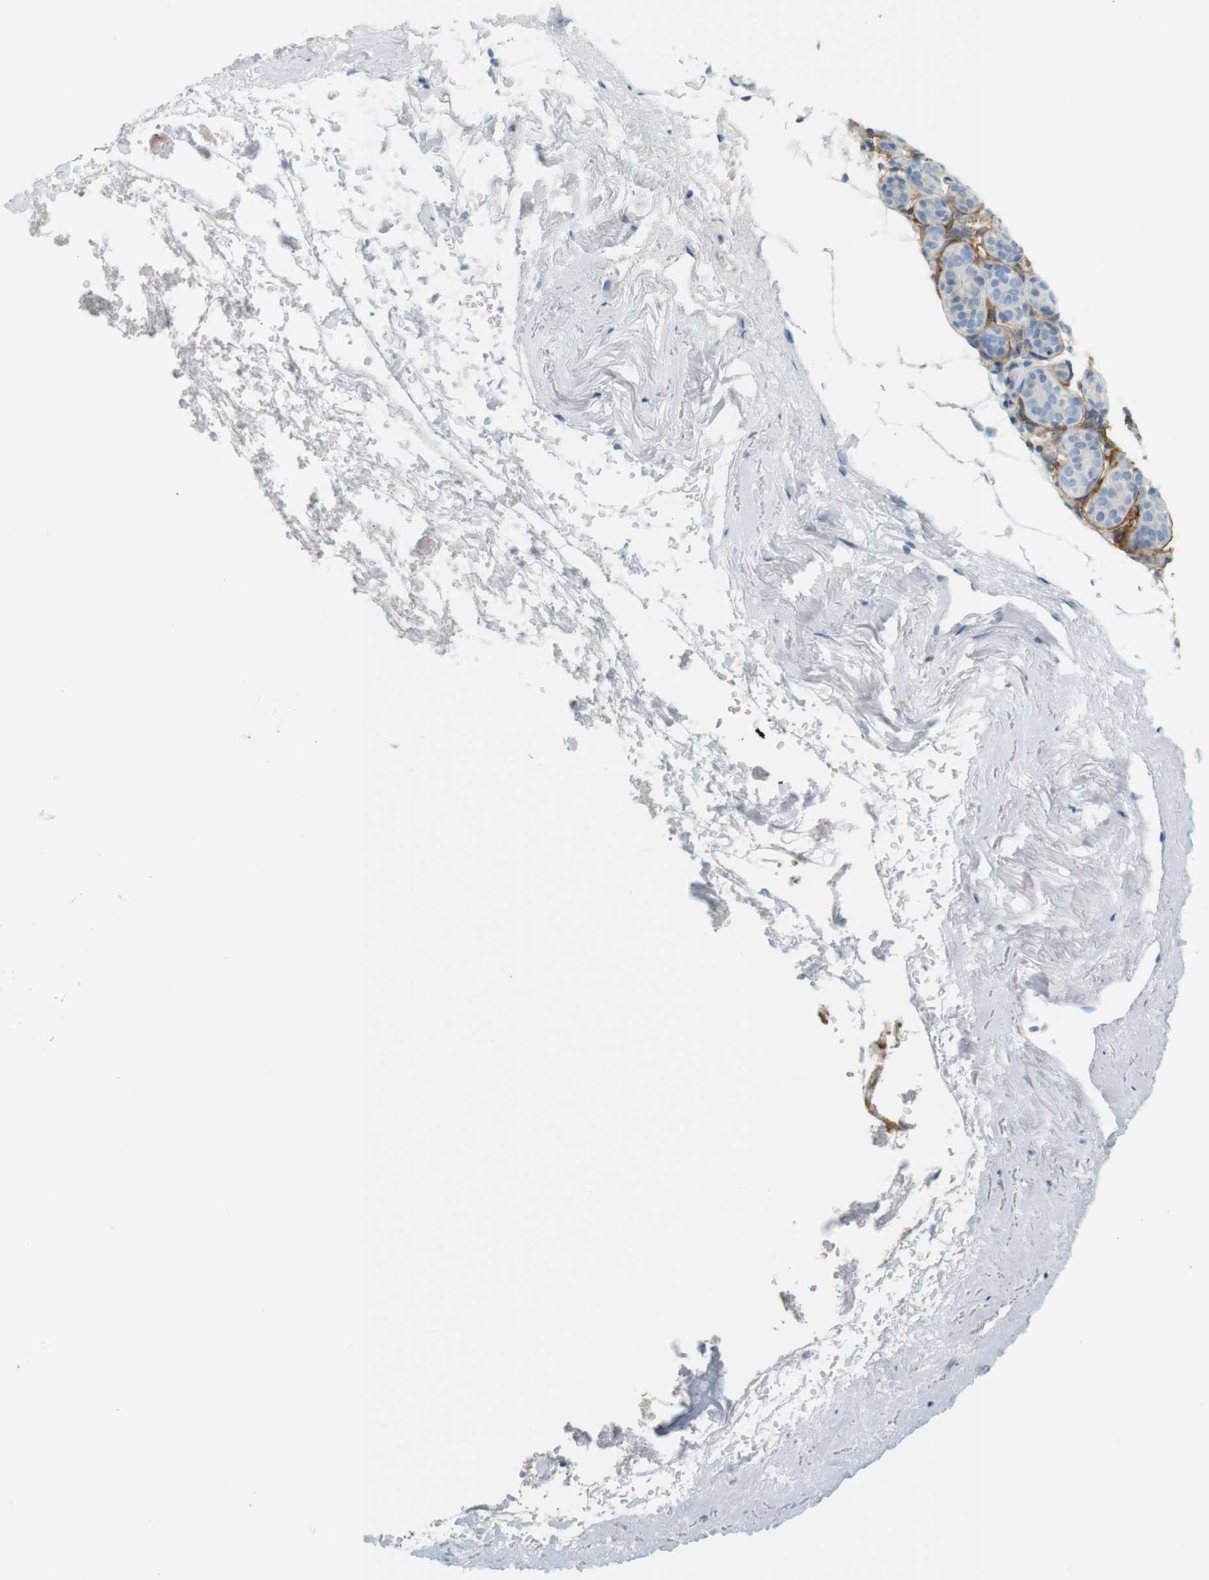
{"staining": {"intensity": "negative", "quantity": "none", "location": "none"}, "tissue": "breast", "cell_type": "Adipocytes", "image_type": "normal", "snomed": [{"axis": "morphology", "description": "Normal tissue, NOS"}, {"axis": "topography", "description": "Breast"}, {"axis": "topography", "description": "Soft tissue"}], "caption": "DAB immunohistochemical staining of normal human breast demonstrates no significant positivity in adipocytes.", "gene": "F2R", "patient": {"sex": "female", "age": 75}}